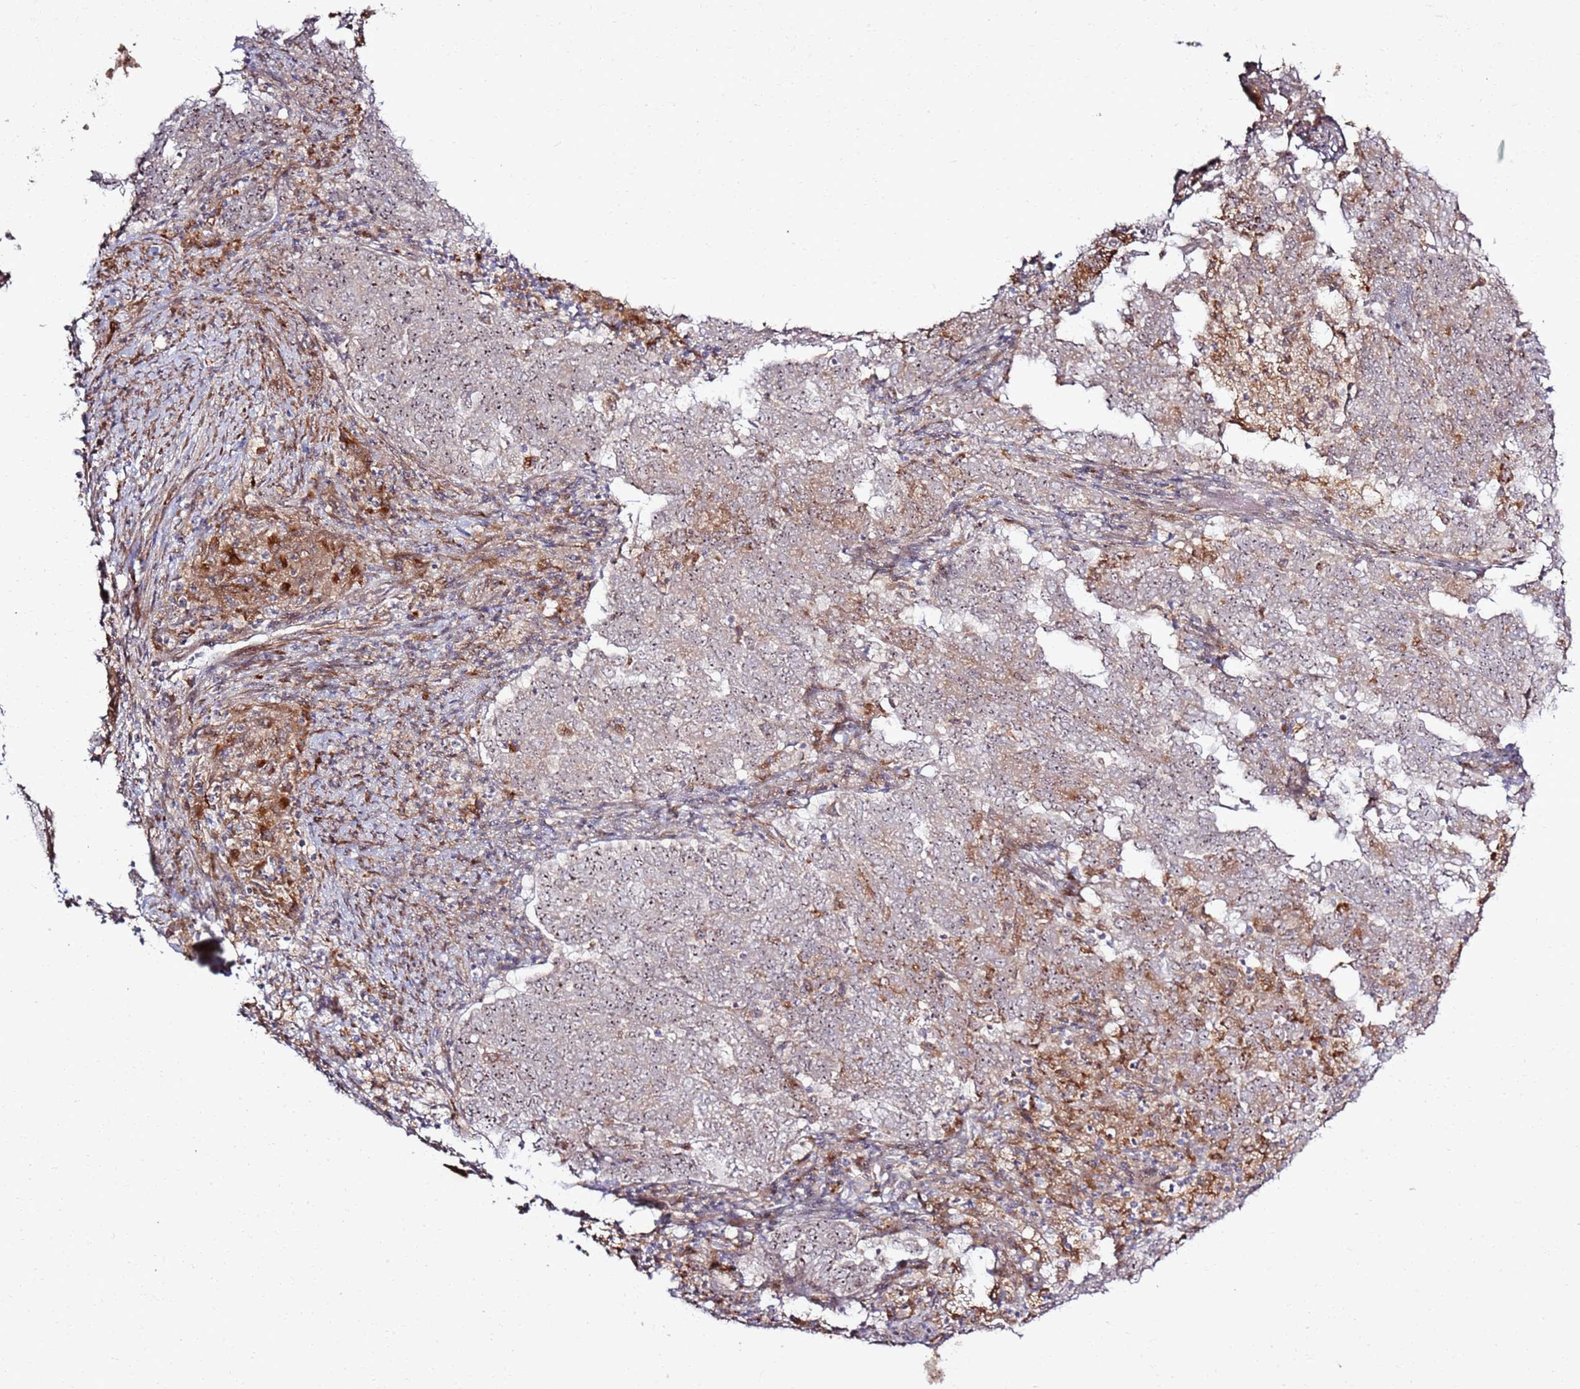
{"staining": {"intensity": "weak", "quantity": "<25%", "location": "nuclear"}, "tissue": "endometrial cancer", "cell_type": "Tumor cells", "image_type": "cancer", "snomed": [{"axis": "morphology", "description": "Adenocarcinoma, NOS"}, {"axis": "topography", "description": "Endometrium"}], "caption": "Photomicrograph shows no protein staining in tumor cells of adenocarcinoma (endometrial) tissue.", "gene": "CNPY1", "patient": {"sex": "female", "age": 80}}